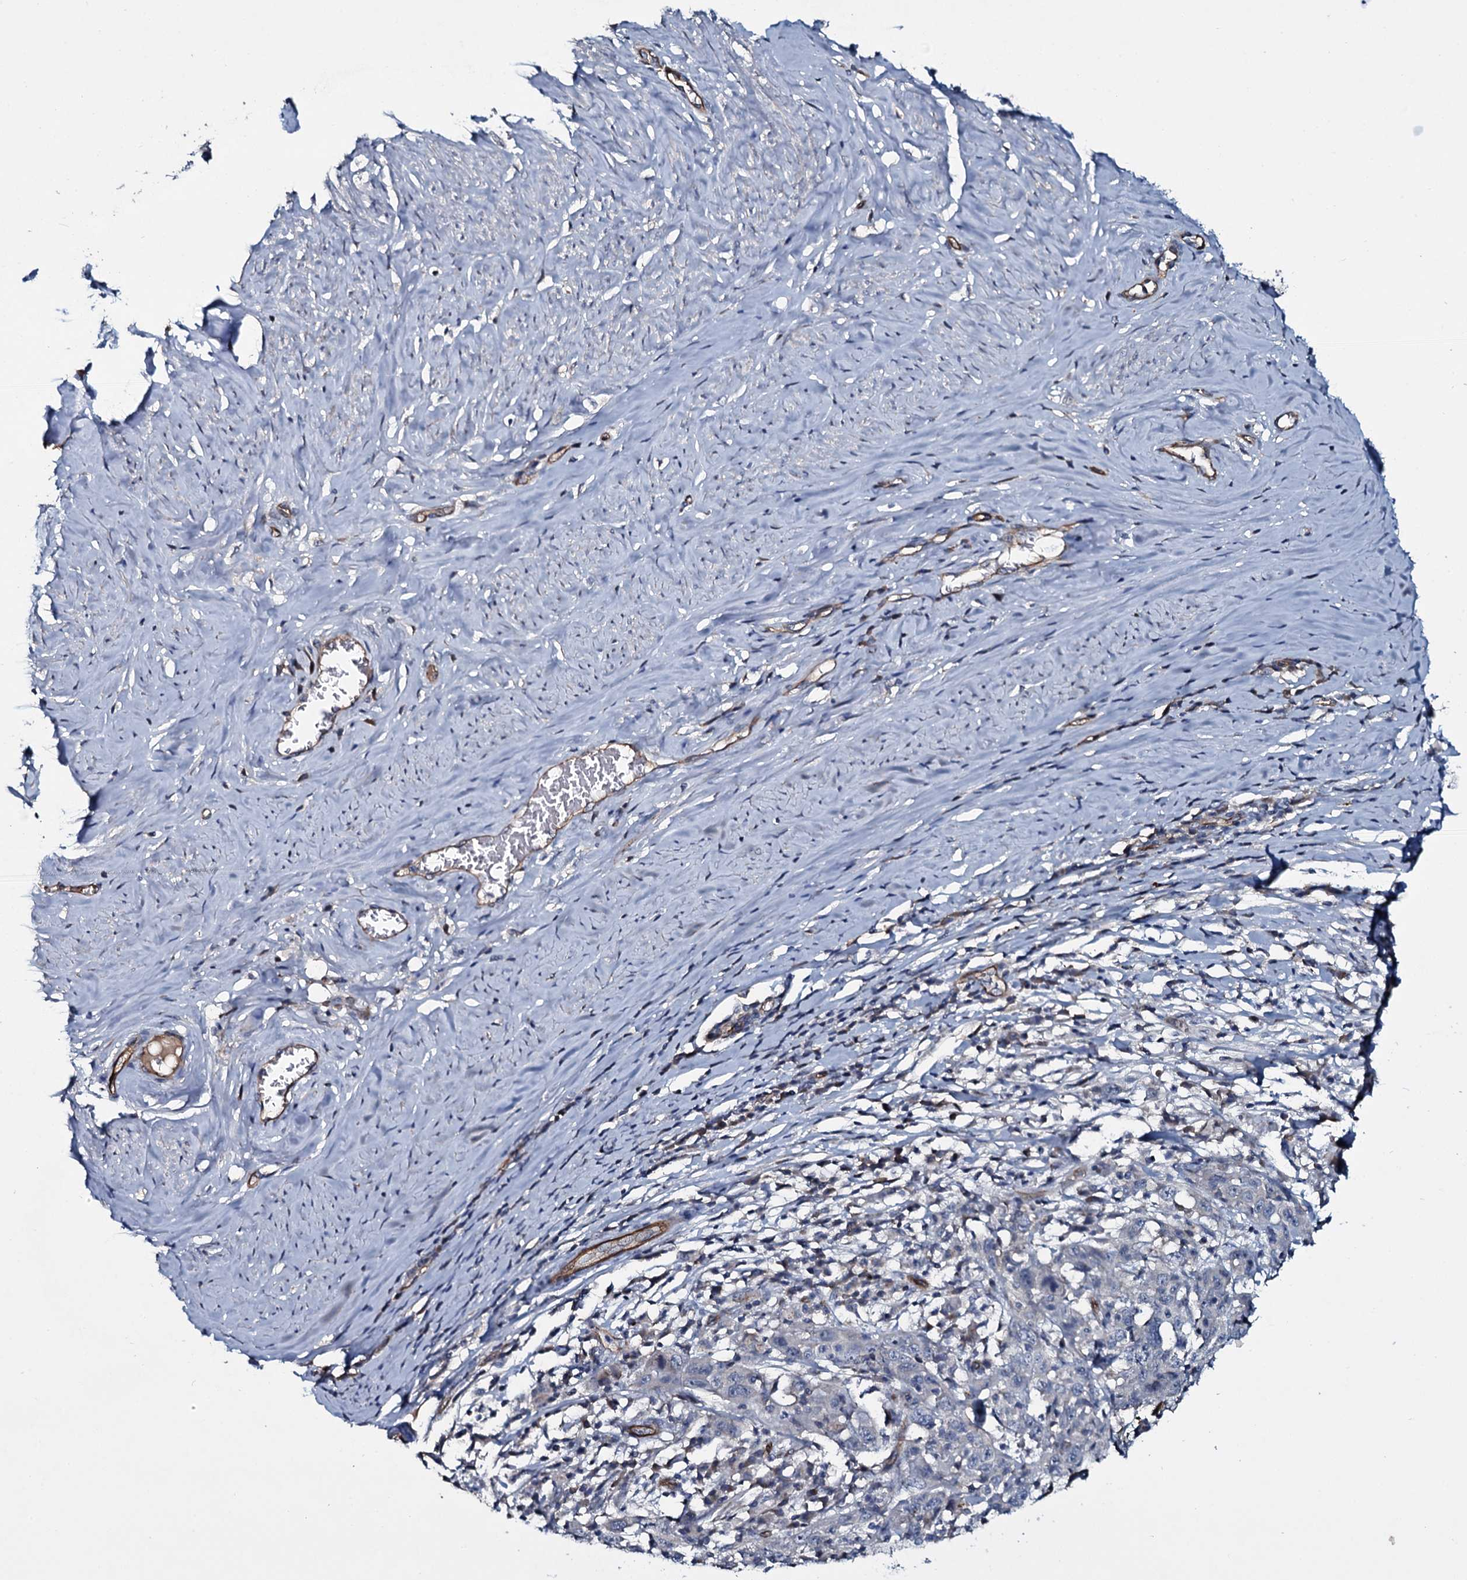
{"staining": {"intensity": "negative", "quantity": "none", "location": "none"}, "tissue": "cervical cancer", "cell_type": "Tumor cells", "image_type": "cancer", "snomed": [{"axis": "morphology", "description": "Squamous cell carcinoma, NOS"}, {"axis": "topography", "description": "Cervix"}], "caption": "A histopathology image of cervical squamous cell carcinoma stained for a protein demonstrates no brown staining in tumor cells. (DAB IHC with hematoxylin counter stain).", "gene": "CLEC14A", "patient": {"sex": "female", "age": 46}}